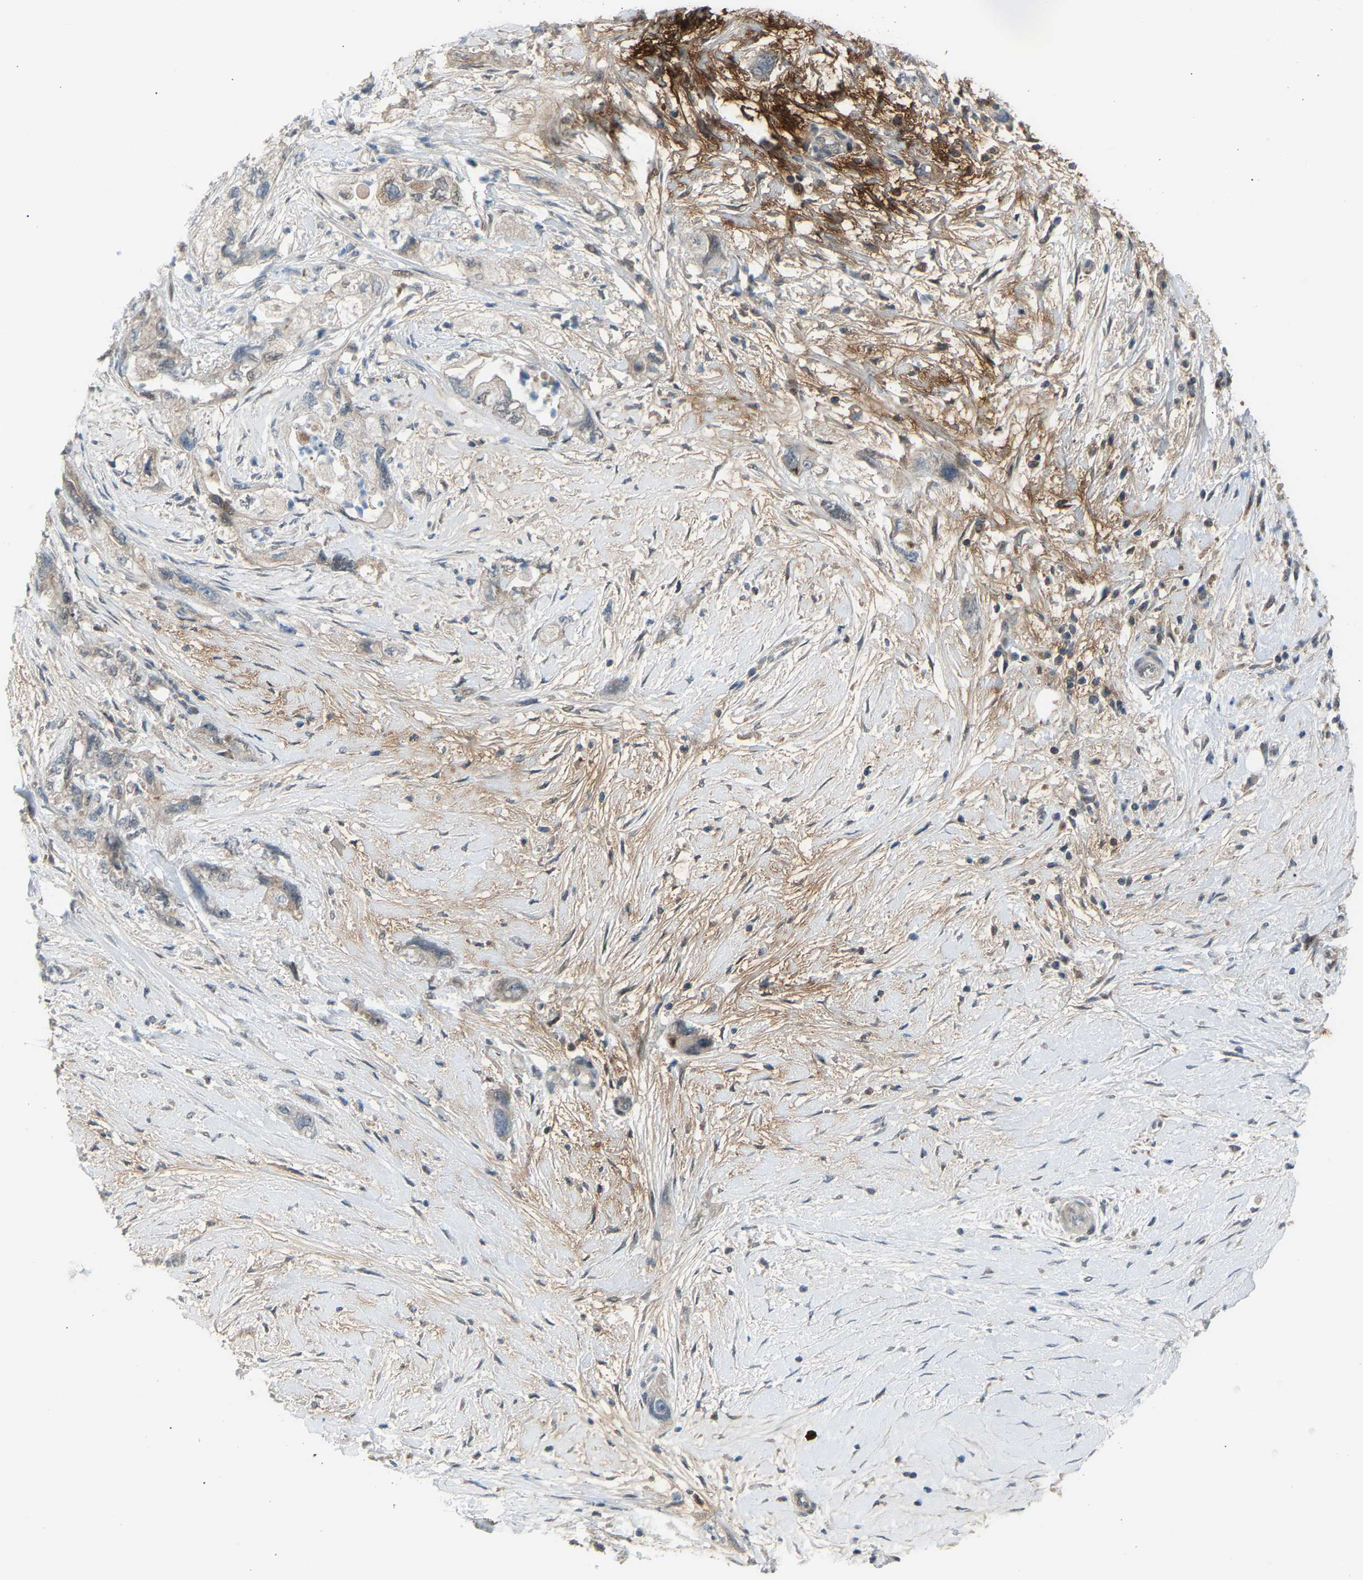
{"staining": {"intensity": "negative", "quantity": "none", "location": "none"}, "tissue": "pancreatic cancer", "cell_type": "Tumor cells", "image_type": "cancer", "snomed": [{"axis": "morphology", "description": "Adenocarcinoma, NOS"}, {"axis": "topography", "description": "Pancreas"}], "caption": "Adenocarcinoma (pancreatic) was stained to show a protein in brown. There is no significant positivity in tumor cells.", "gene": "VPS41", "patient": {"sex": "female", "age": 73}}